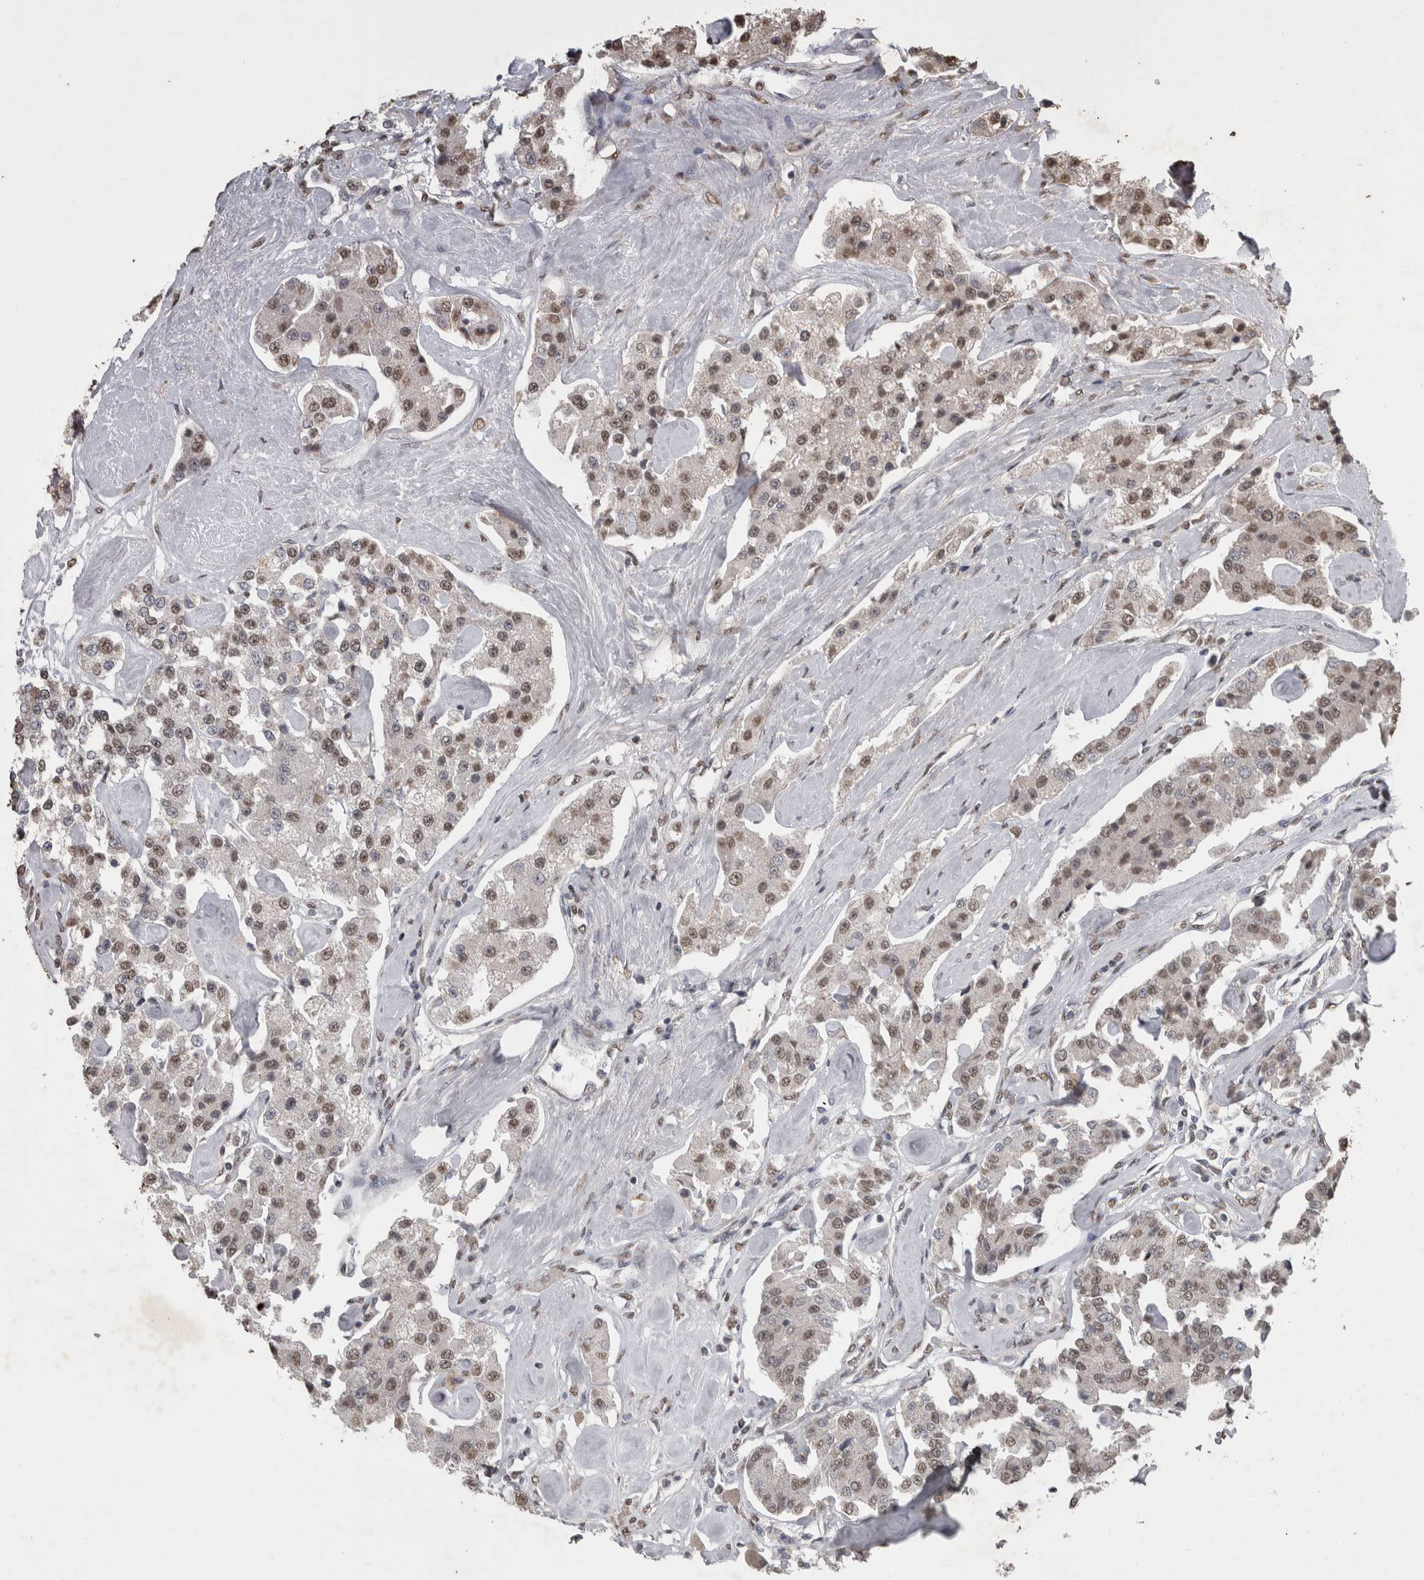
{"staining": {"intensity": "weak", "quantity": ">75%", "location": "nuclear"}, "tissue": "carcinoid", "cell_type": "Tumor cells", "image_type": "cancer", "snomed": [{"axis": "morphology", "description": "Carcinoid, malignant, NOS"}, {"axis": "topography", "description": "Pancreas"}], "caption": "Brown immunohistochemical staining in carcinoid (malignant) exhibits weak nuclear staining in approximately >75% of tumor cells.", "gene": "SMAD7", "patient": {"sex": "male", "age": 41}}